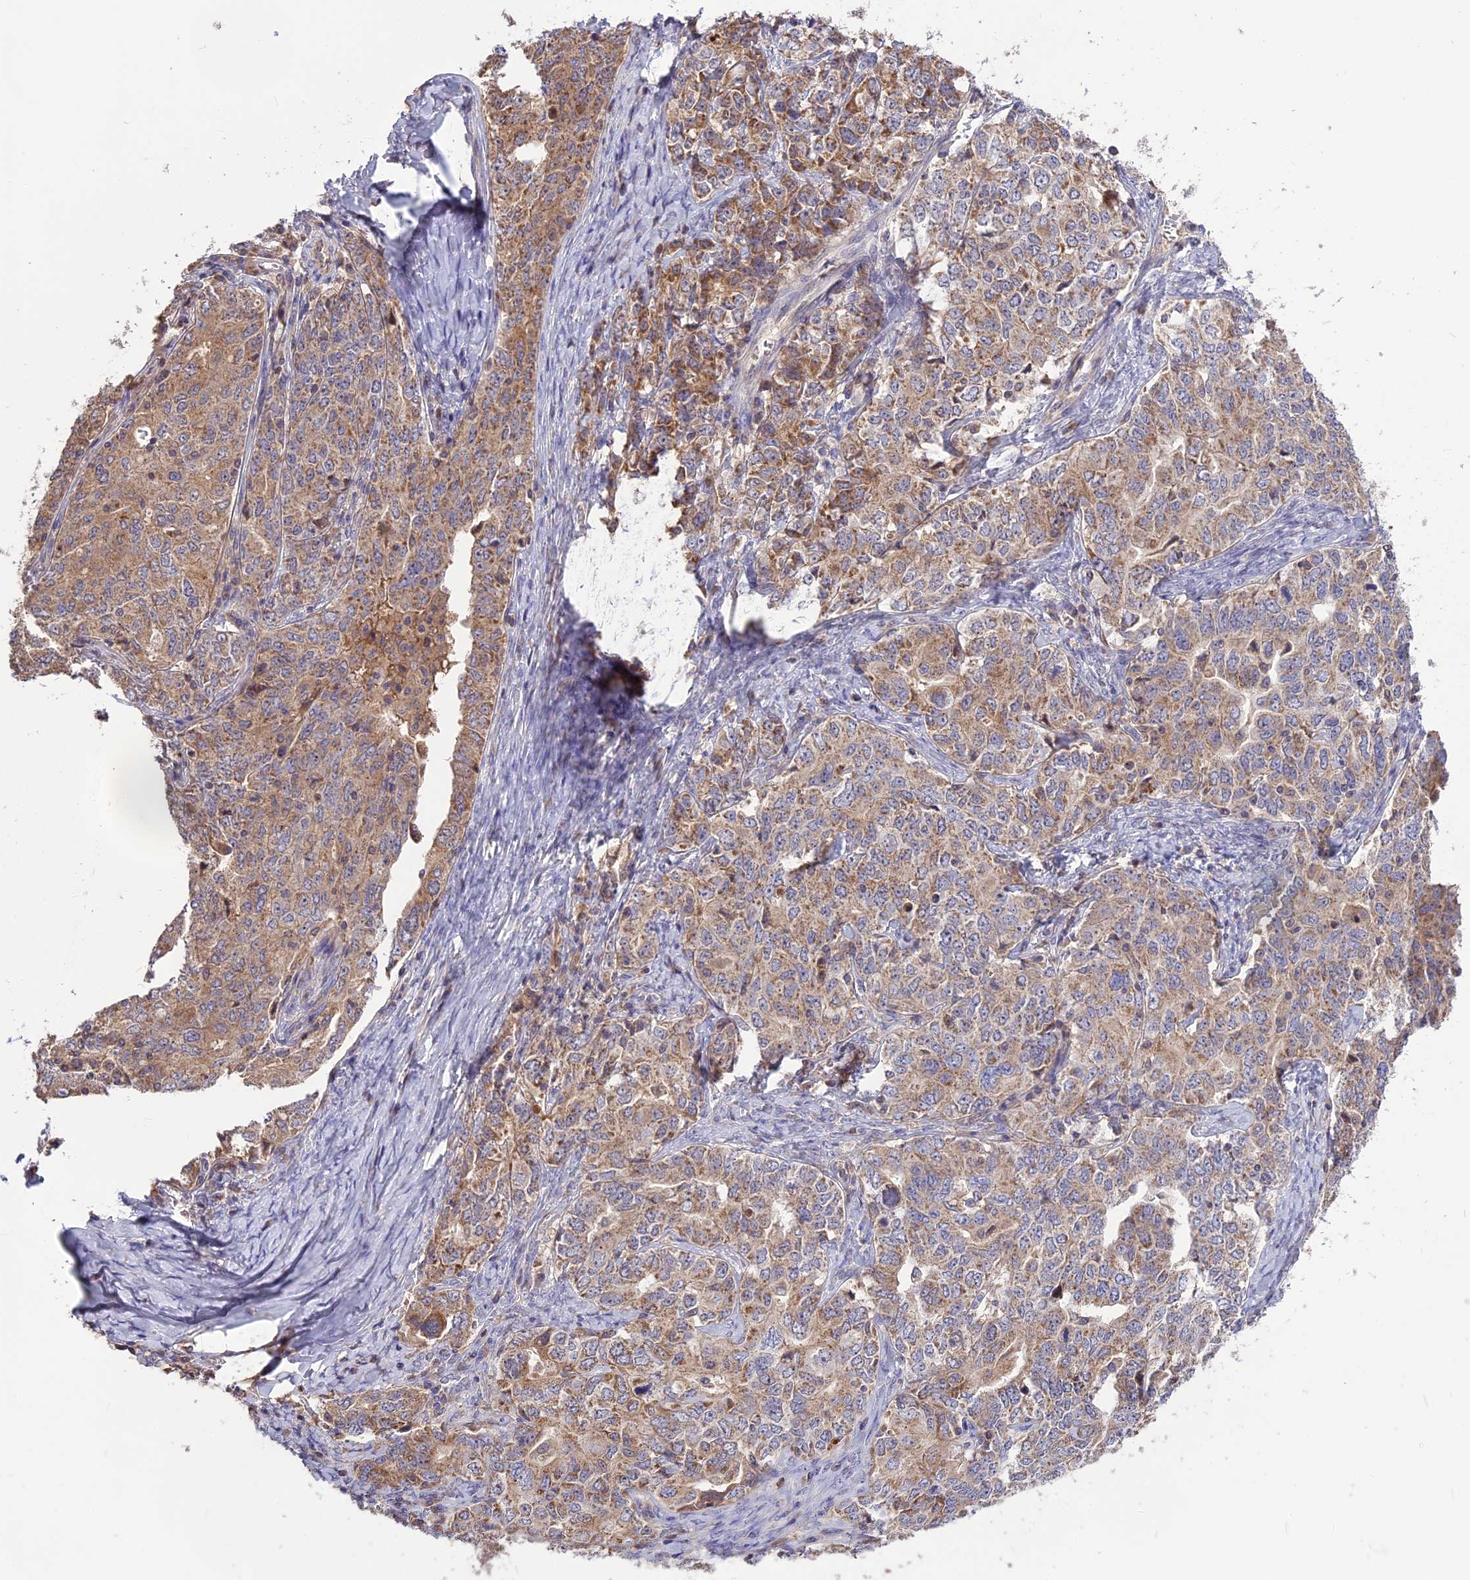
{"staining": {"intensity": "moderate", "quantity": "25%-75%", "location": "cytoplasmic/membranous"}, "tissue": "ovarian cancer", "cell_type": "Tumor cells", "image_type": "cancer", "snomed": [{"axis": "morphology", "description": "Carcinoma, endometroid"}, {"axis": "topography", "description": "Ovary"}], "caption": "Immunohistochemistry (IHC) photomicrograph of neoplastic tissue: ovarian endometroid carcinoma stained using IHC reveals medium levels of moderate protein expression localized specifically in the cytoplasmic/membranous of tumor cells, appearing as a cytoplasmic/membranous brown color.", "gene": "NUDT8", "patient": {"sex": "female", "age": 62}}